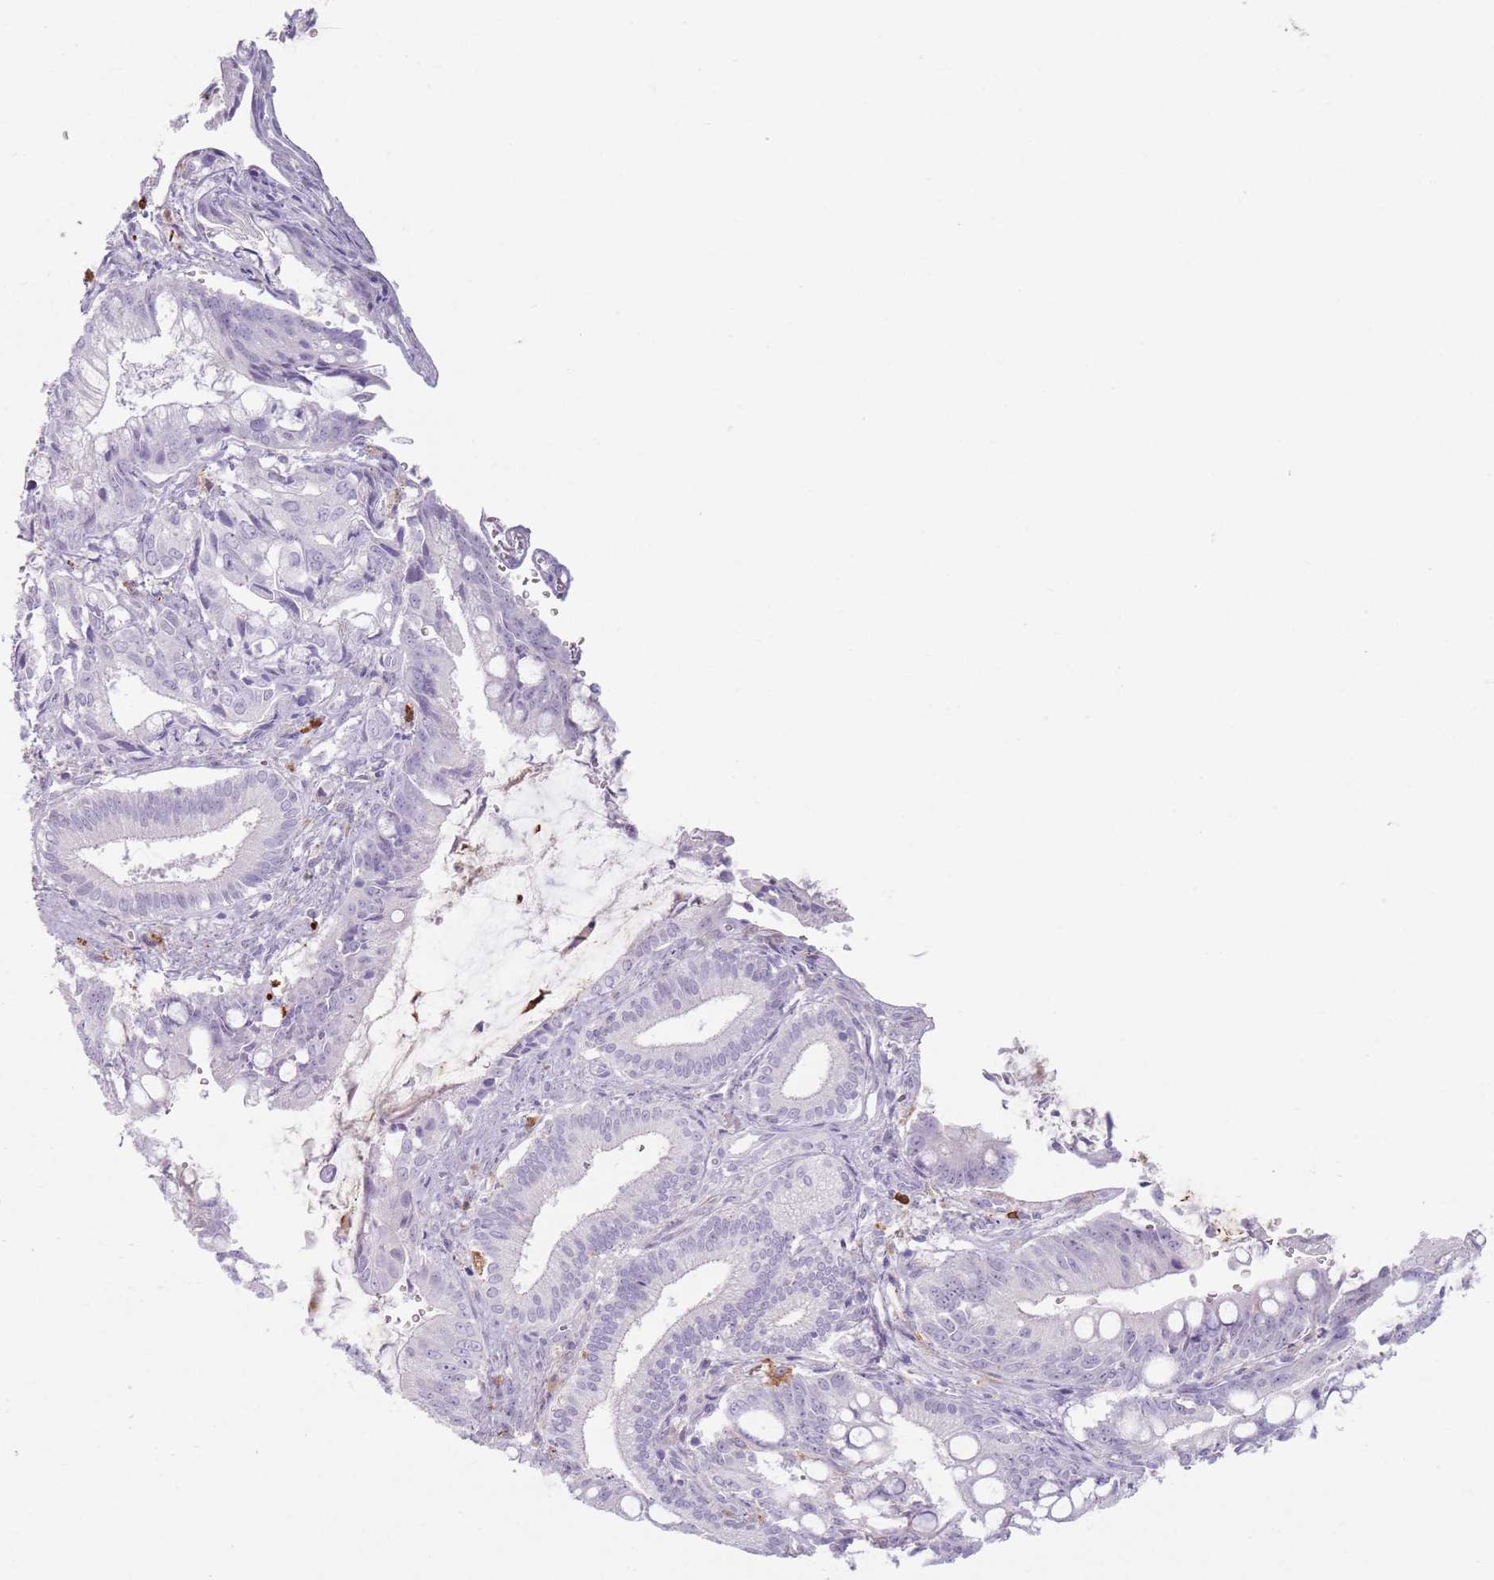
{"staining": {"intensity": "negative", "quantity": "none", "location": "none"}, "tissue": "pancreatic cancer", "cell_type": "Tumor cells", "image_type": "cancer", "snomed": [{"axis": "morphology", "description": "Adenocarcinoma, NOS"}, {"axis": "topography", "description": "Pancreas"}], "caption": "Adenocarcinoma (pancreatic) stained for a protein using immunohistochemistry (IHC) exhibits no expression tumor cells.", "gene": "GDPGP1", "patient": {"sex": "male", "age": 68}}